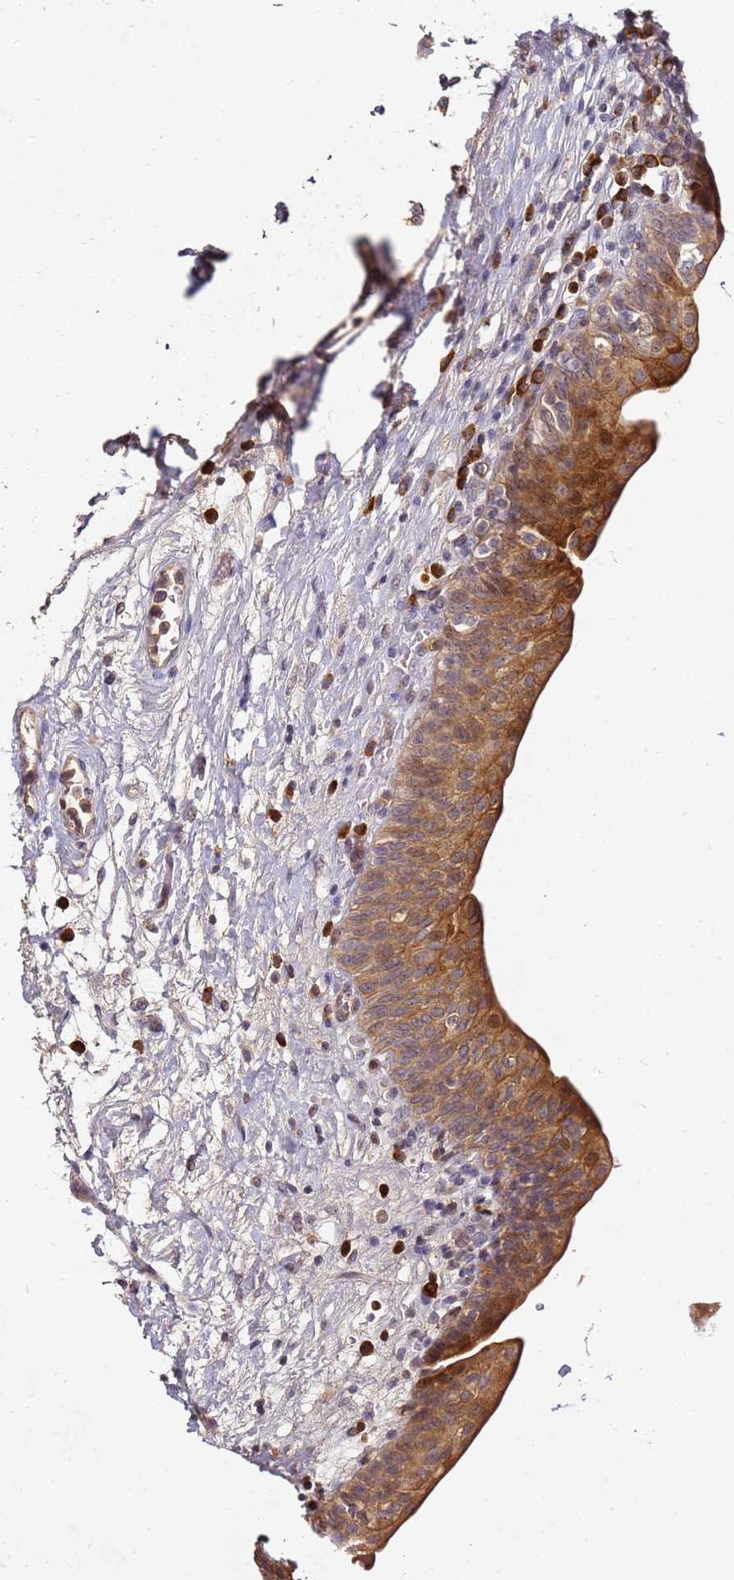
{"staining": {"intensity": "moderate", "quantity": ">75%", "location": "cytoplasmic/membranous"}, "tissue": "urinary bladder", "cell_type": "Urothelial cells", "image_type": "normal", "snomed": [{"axis": "morphology", "description": "Normal tissue, NOS"}, {"axis": "topography", "description": "Urinary bladder"}], "caption": "The immunohistochemical stain highlights moderate cytoplasmic/membranous positivity in urothelial cells of benign urinary bladder.", "gene": "OSBPL2", "patient": {"sex": "male", "age": 83}}